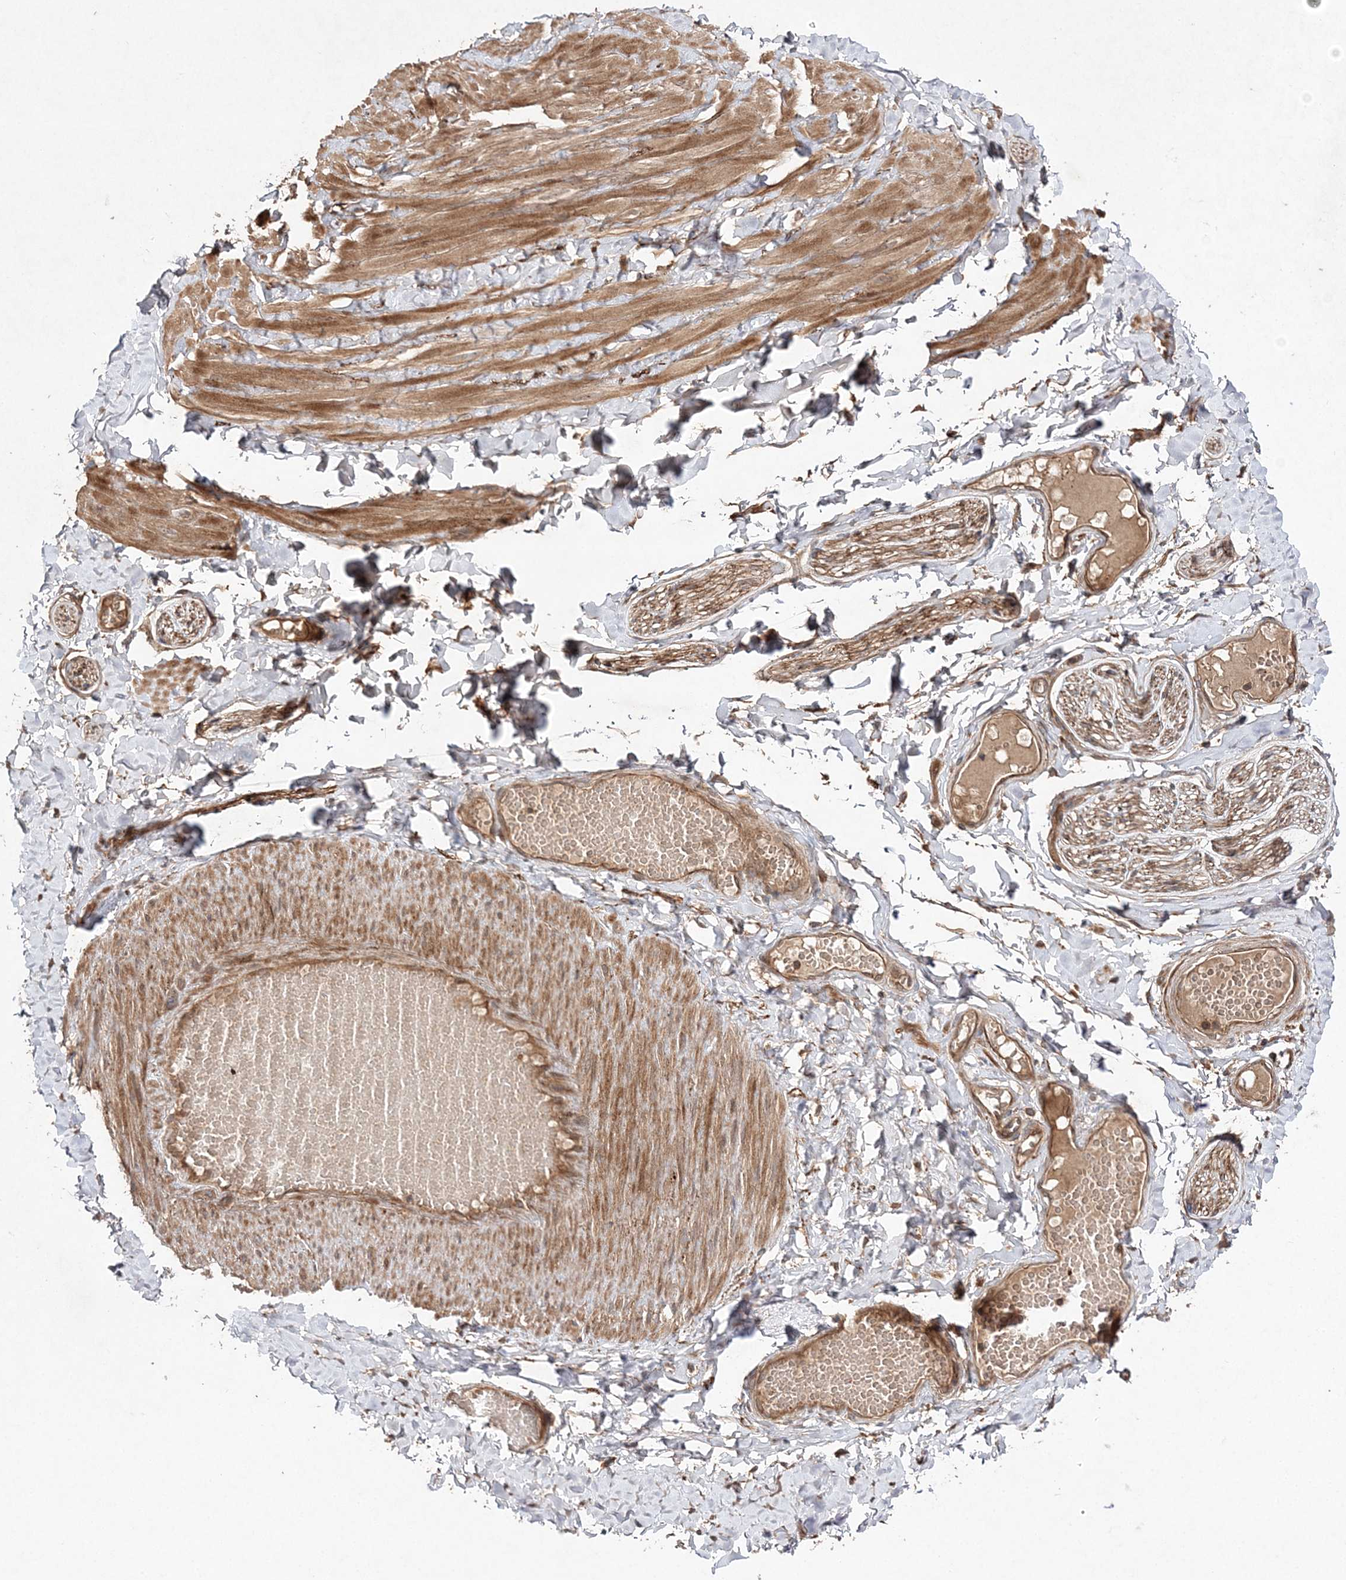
{"staining": {"intensity": "moderate", "quantity": ">75%", "location": "cytoplasmic/membranous"}, "tissue": "adipose tissue", "cell_type": "Adipocytes", "image_type": "normal", "snomed": [{"axis": "morphology", "description": "Normal tissue, NOS"}, {"axis": "topography", "description": "Adipose tissue"}, {"axis": "topography", "description": "Vascular tissue"}, {"axis": "topography", "description": "Peripheral nerve tissue"}], "caption": "A brown stain labels moderate cytoplasmic/membranous staining of a protein in adipocytes of benign human adipose tissue. (Brightfield microscopy of DAB IHC at high magnification).", "gene": "TMEM9B", "patient": {"sex": "male", "age": 25}}